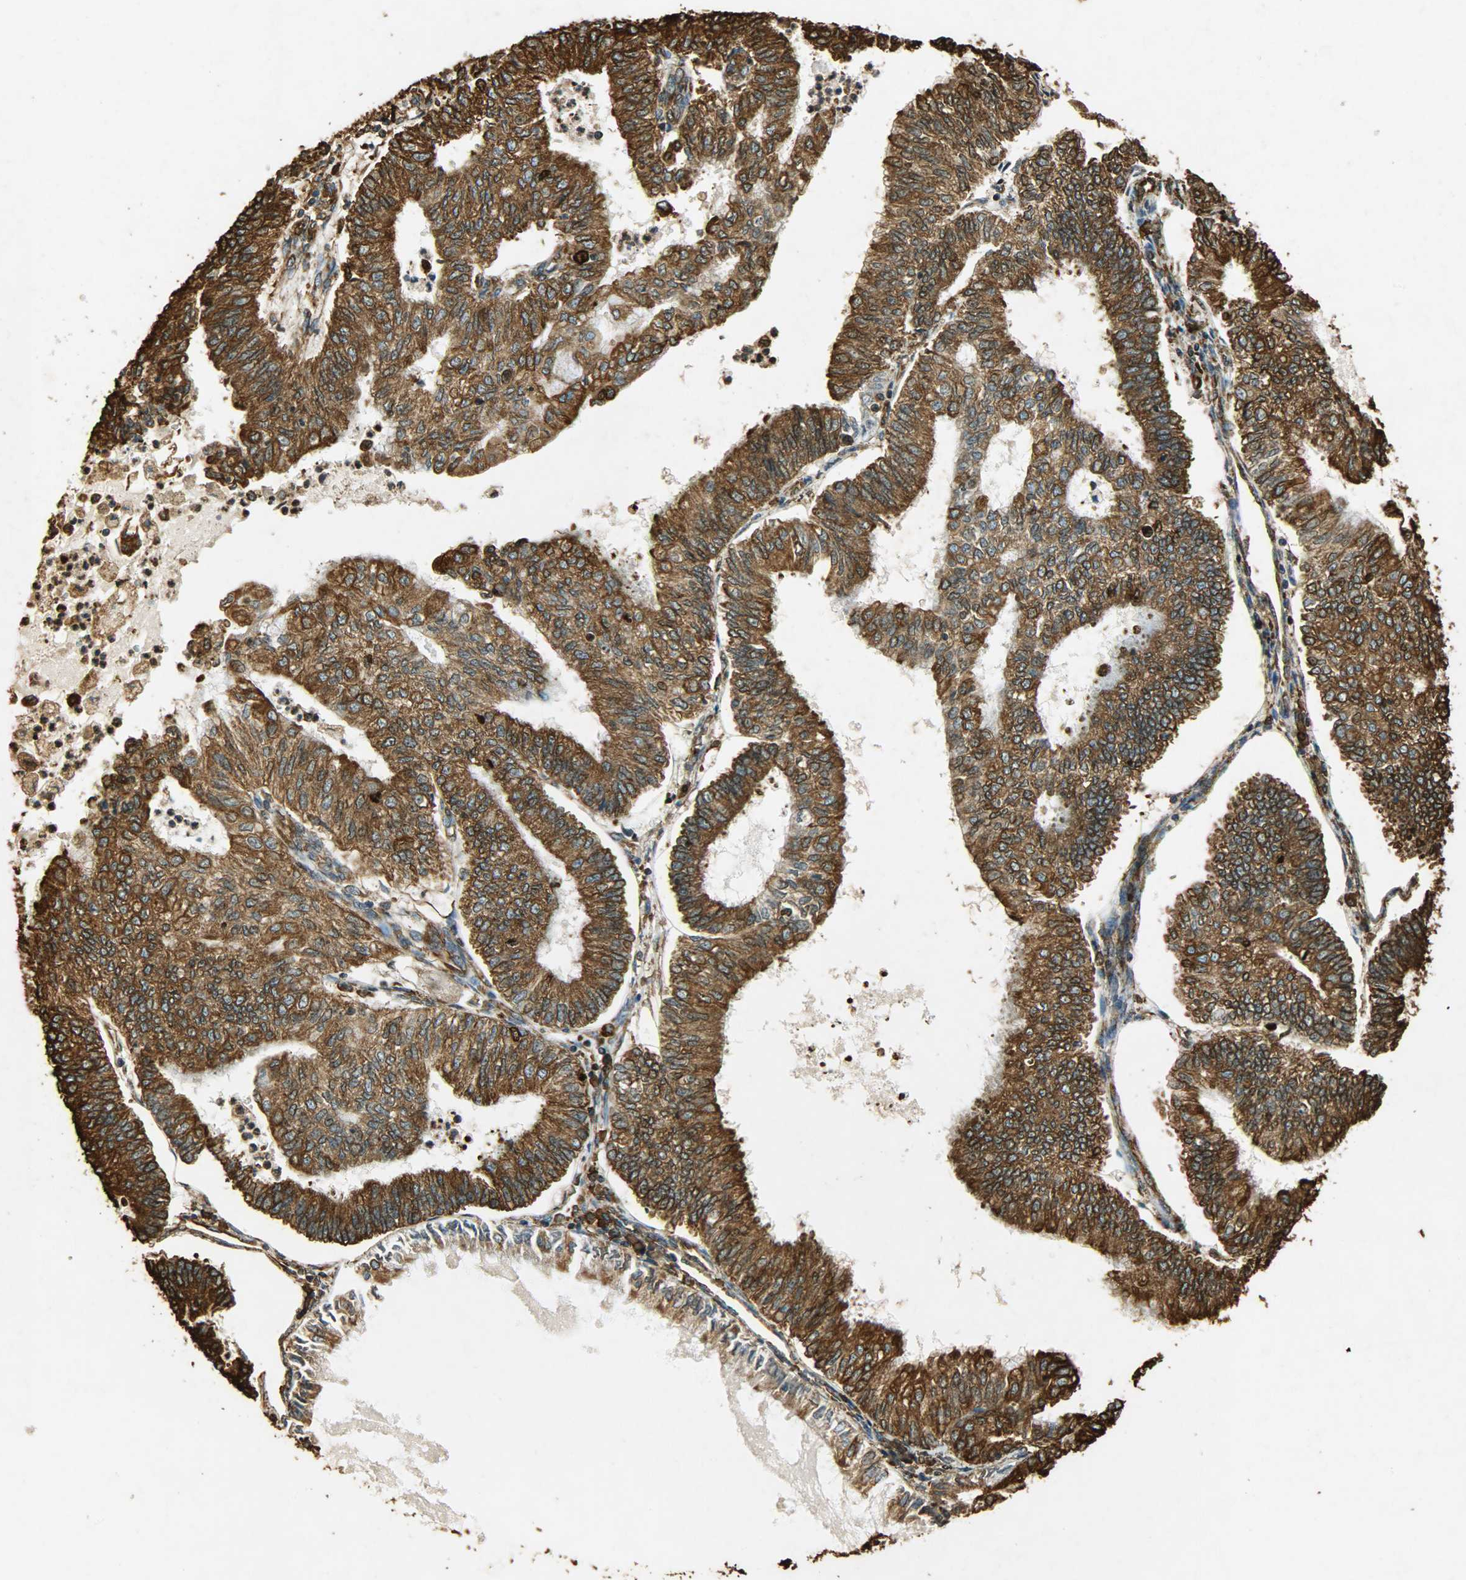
{"staining": {"intensity": "strong", "quantity": ">75%", "location": "cytoplasmic/membranous"}, "tissue": "endometrial cancer", "cell_type": "Tumor cells", "image_type": "cancer", "snomed": [{"axis": "morphology", "description": "Adenocarcinoma, NOS"}, {"axis": "topography", "description": "Endometrium"}], "caption": "Protein analysis of endometrial adenocarcinoma tissue displays strong cytoplasmic/membranous staining in approximately >75% of tumor cells. (Brightfield microscopy of DAB IHC at high magnification).", "gene": "HSP90B1", "patient": {"sex": "female", "age": 59}}